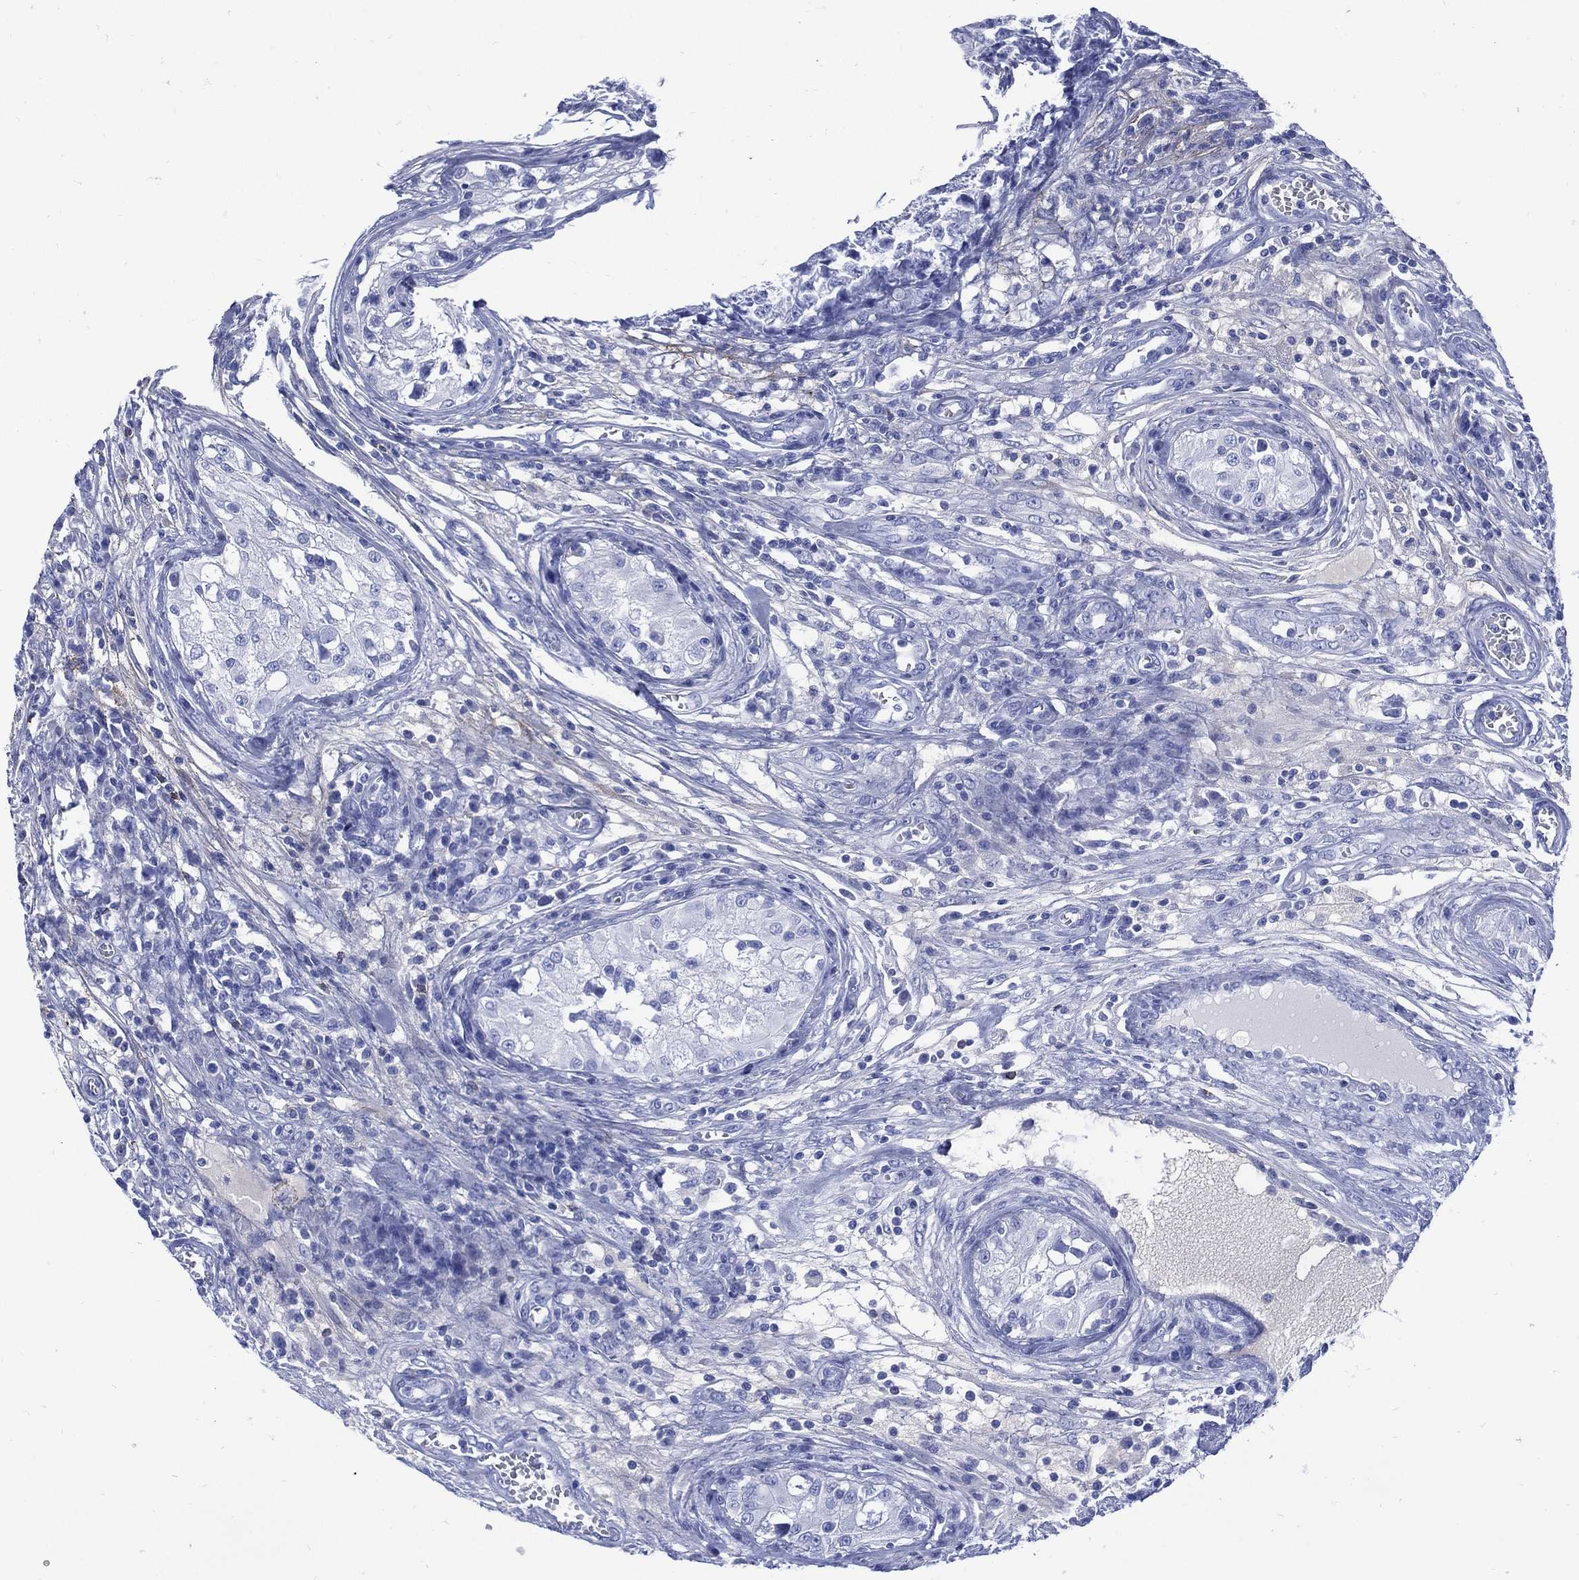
{"staining": {"intensity": "negative", "quantity": "none", "location": "none"}, "tissue": "testis cancer", "cell_type": "Tumor cells", "image_type": "cancer", "snomed": [{"axis": "morphology", "description": "Seminoma, NOS"}, {"axis": "morphology", "description": "Carcinoma, Embryonal, NOS"}, {"axis": "topography", "description": "Testis"}], "caption": "Testis seminoma stained for a protein using immunohistochemistry reveals no staining tumor cells.", "gene": "SHCBP1L", "patient": {"sex": "male", "age": 22}}